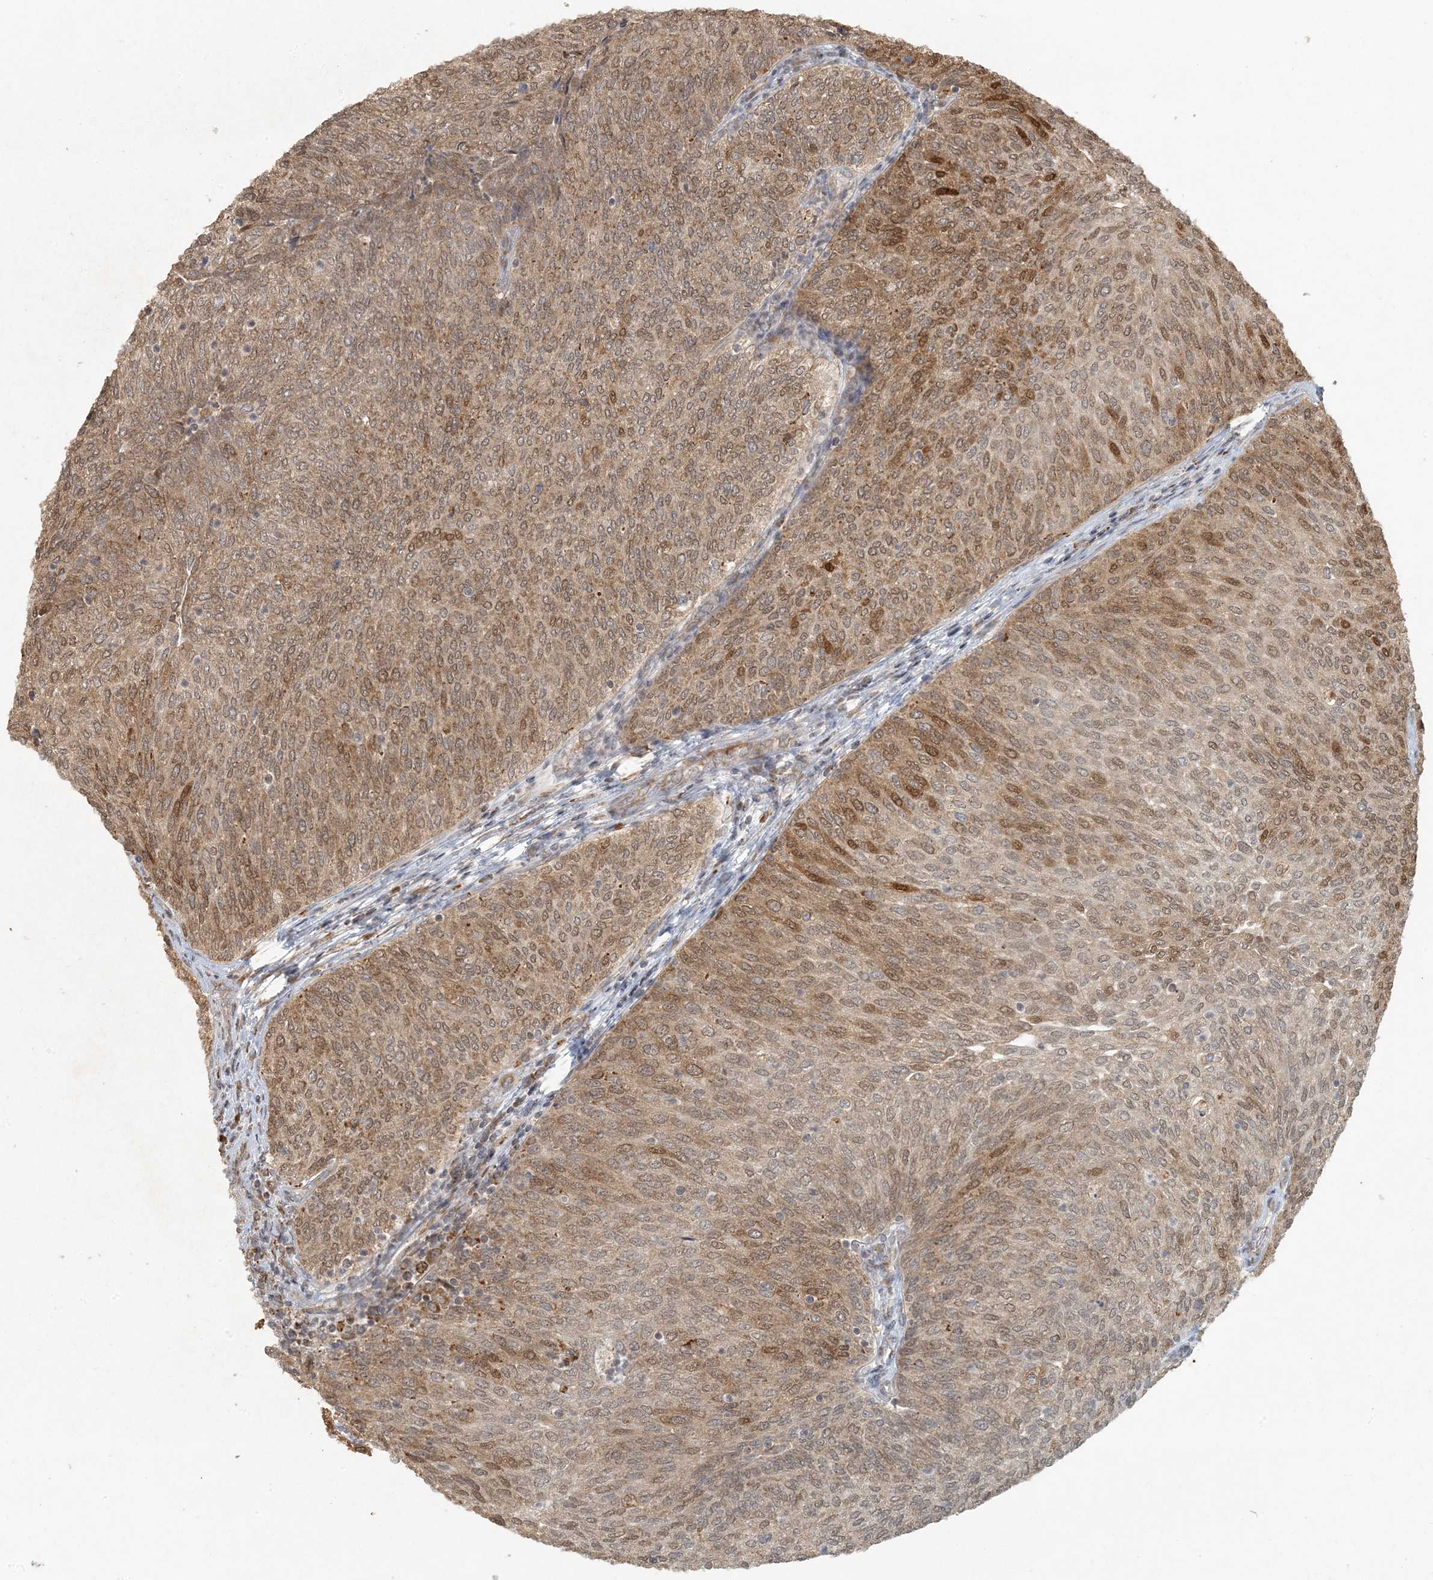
{"staining": {"intensity": "moderate", "quantity": "25%-75%", "location": "cytoplasmic/membranous,nuclear"}, "tissue": "urothelial cancer", "cell_type": "Tumor cells", "image_type": "cancer", "snomed": [{"axis": "morphology", "description": "Urothelial carcinoma, Low grade"}, {"axis": "topography", "description": "Urinary bladder"}], "caption": "Tumor cells reveal medium levels of moderate cytoplasmic/membranous and nuclear staining in about 25%-75% of cells in urothelial cancer. (DAB = brown stain, brightfield microscopy at high magnification).", "gene": "AK9", "patient": {"sex": "female", "age": 79}}